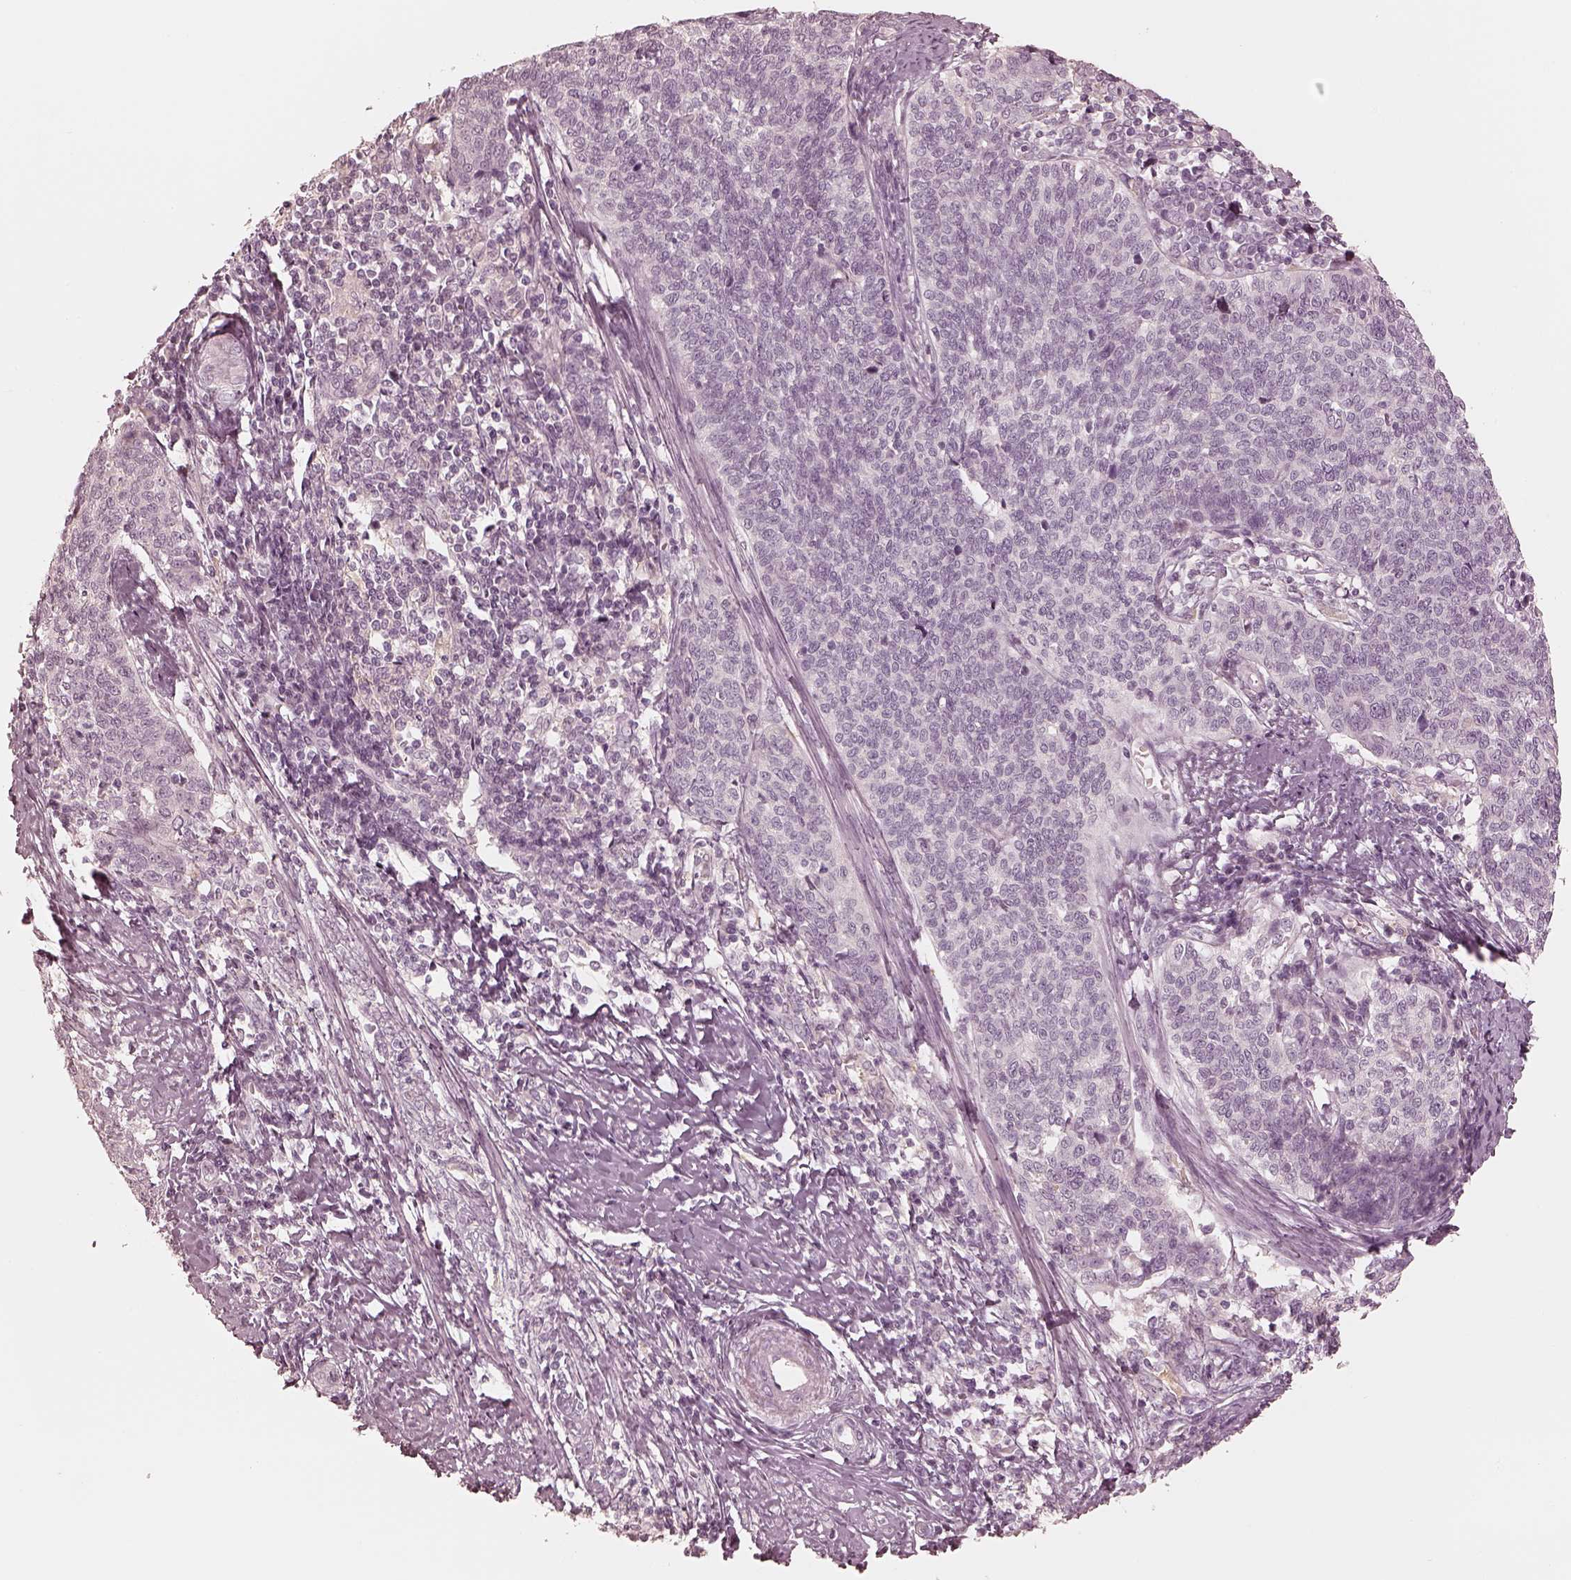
{"staining": {"intensity": "negative", "quantity": "none", "location": "none"}, "tissue": "cervical cancer", "cell_type": "Tumor cells", "image_type": "cancer", "snomed": [{"axis": "morphology", "description": "Squamous cell carcinoma, NOS"}, {"axis": "topography", "description": "Cervix"}], "caption": "IHC of cervical cancer displays no expression in tumor cells.", "gene": "CALR3", "patient": {"sex": "female", "age": 39}}